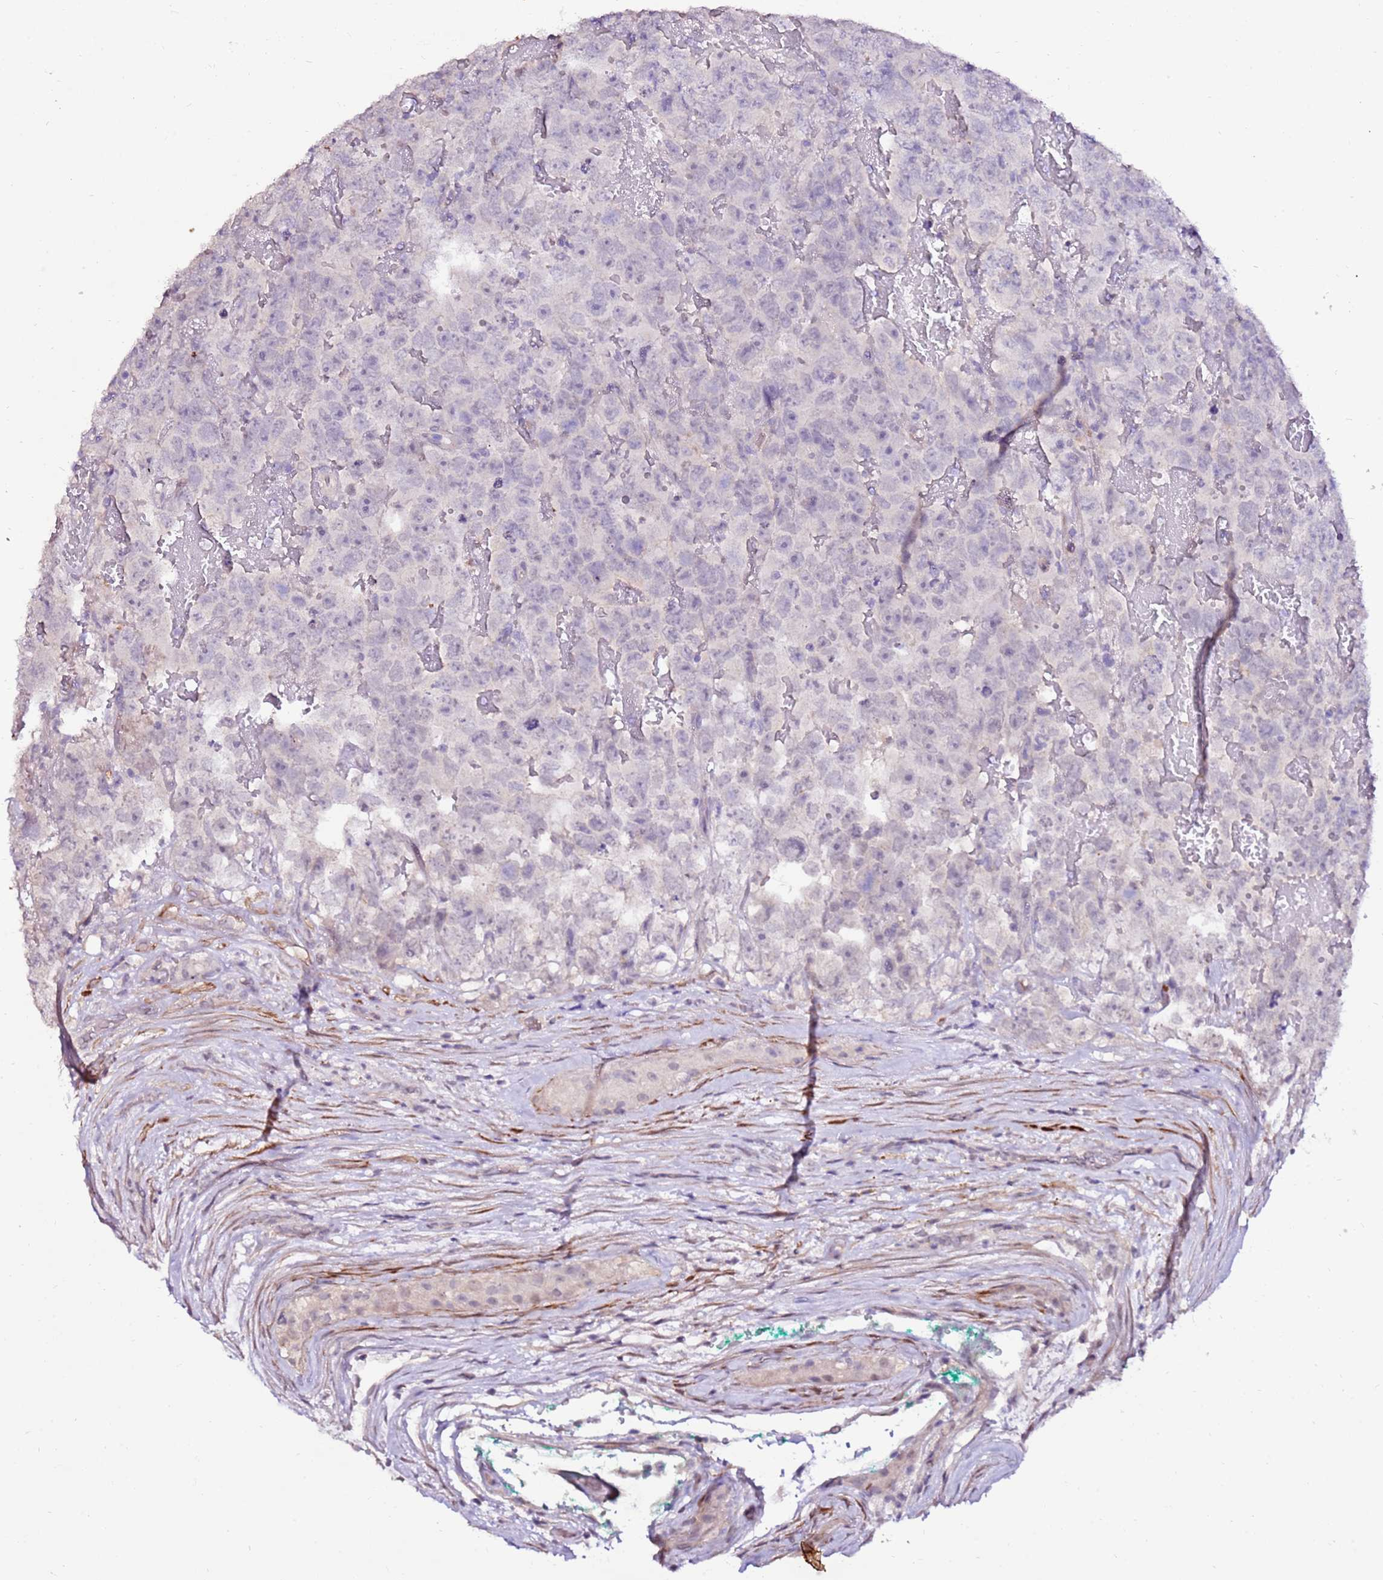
{"staining": {"intensity": "negative", "quantity": "none", "location": "none"}, "tissue": "testis cancer", "cell_type": "Tumor cells", "image_type": "cancer", "snomed": [{"axis": "morphology", "description": "Carcinoma, Embryonal, NOS"}, {"axis": "topography", "description": "Testis"}], "caption": "Immunohistochemistry (IHC) micrograph of human testis cancer (embryonal carcinoma) stained for a protein (brown), which displays no positivity in tumor cells.", "gene": "ART5", "patient": {"sex": "male", "age": 45}}